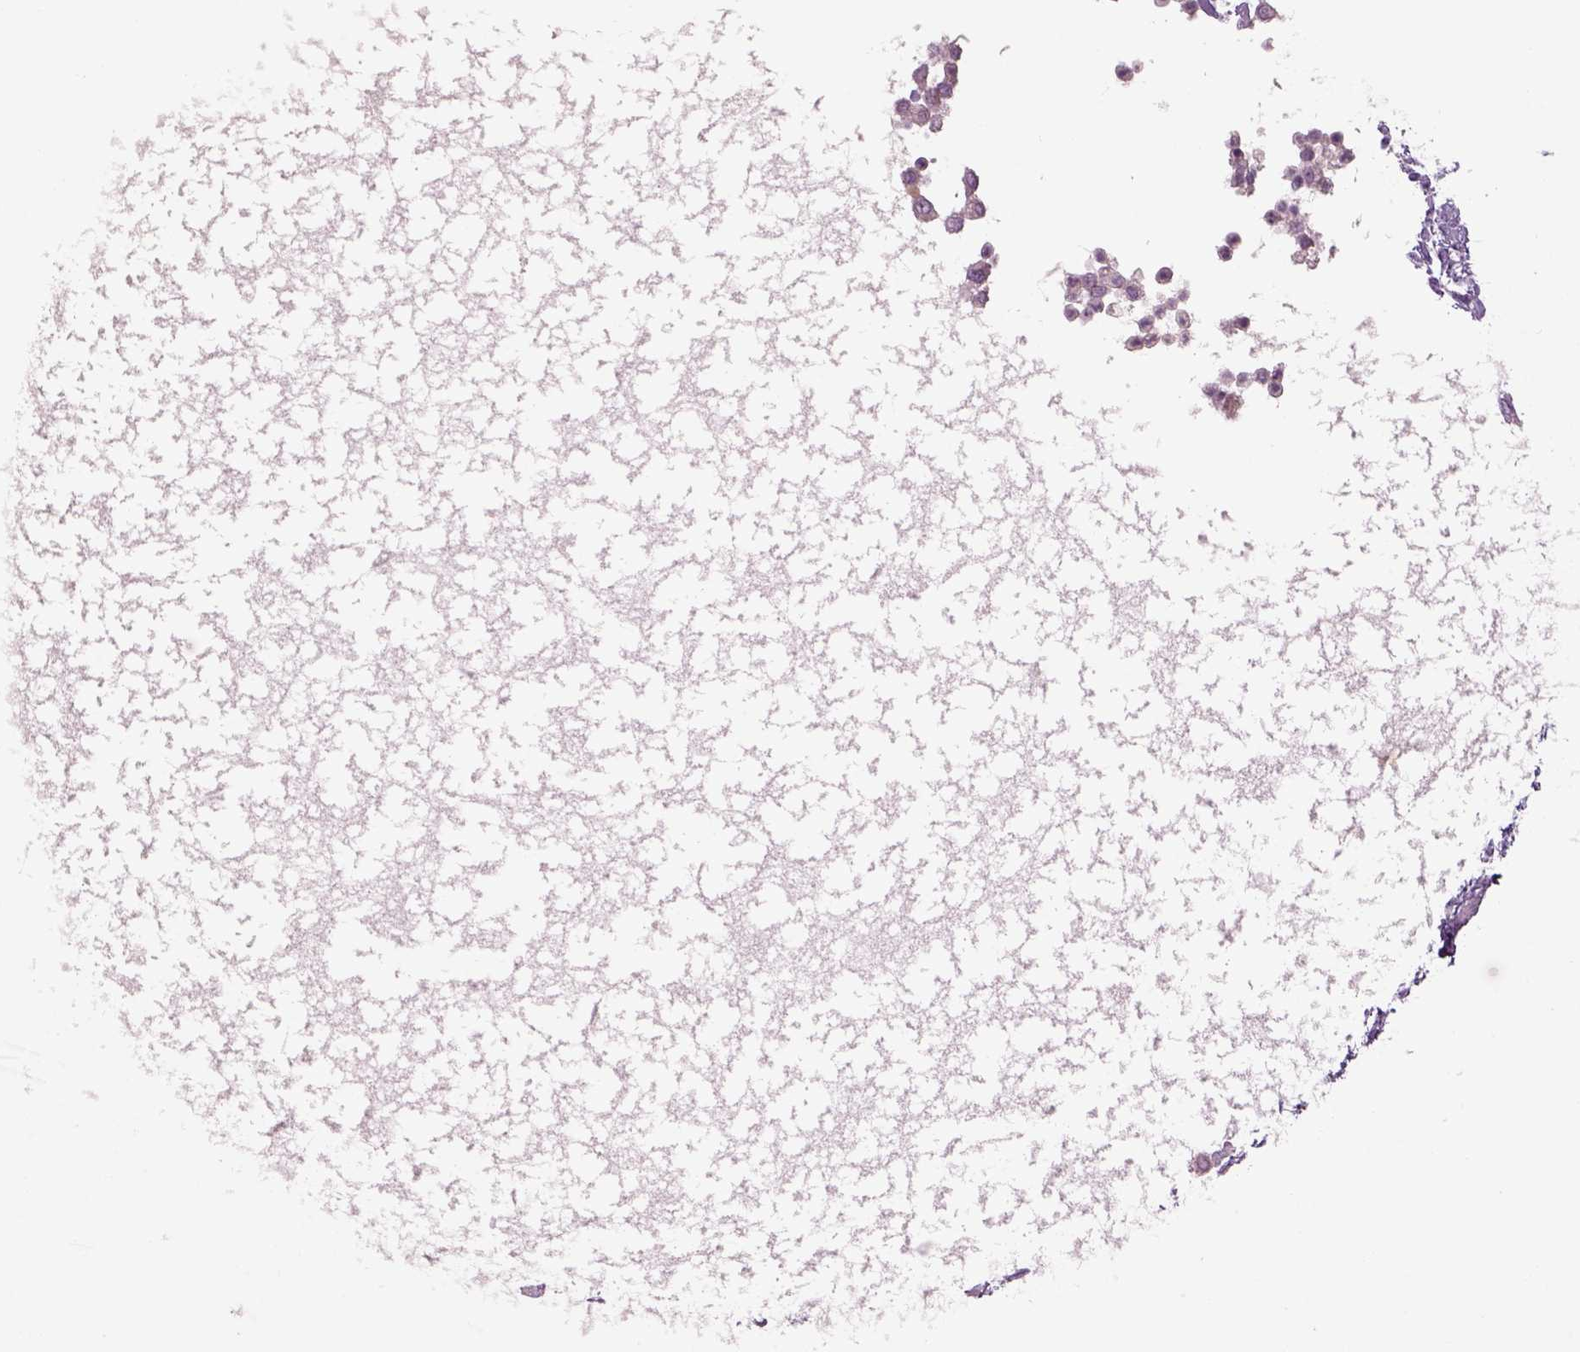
{"staining": {"intensity": "negative", "quantity": "none", "location": "none"}, "tissue": "testis cancer", "cell_type": "Tumor cells", "image_type": "cancer", "snomed": [{"axis": "morphology", "description": "Carcinoma, Embryonal, NOS"}, {"axis": "topography", "description": "Testis"}], "caption": "This photomicrograph is of testis embryonal carcinoma stained with immunohistochemistry (IHC) to label a protein in brown with the nuclei are counter-stained blue. There is no staining in tumor cells. (DAB (3,3'-diaminobenzidine) immunohistochemistry (IHC) with hematoxylin counter stain).", "gene": "MDH1B", "patient": {"sex": "male", "age": 26}}